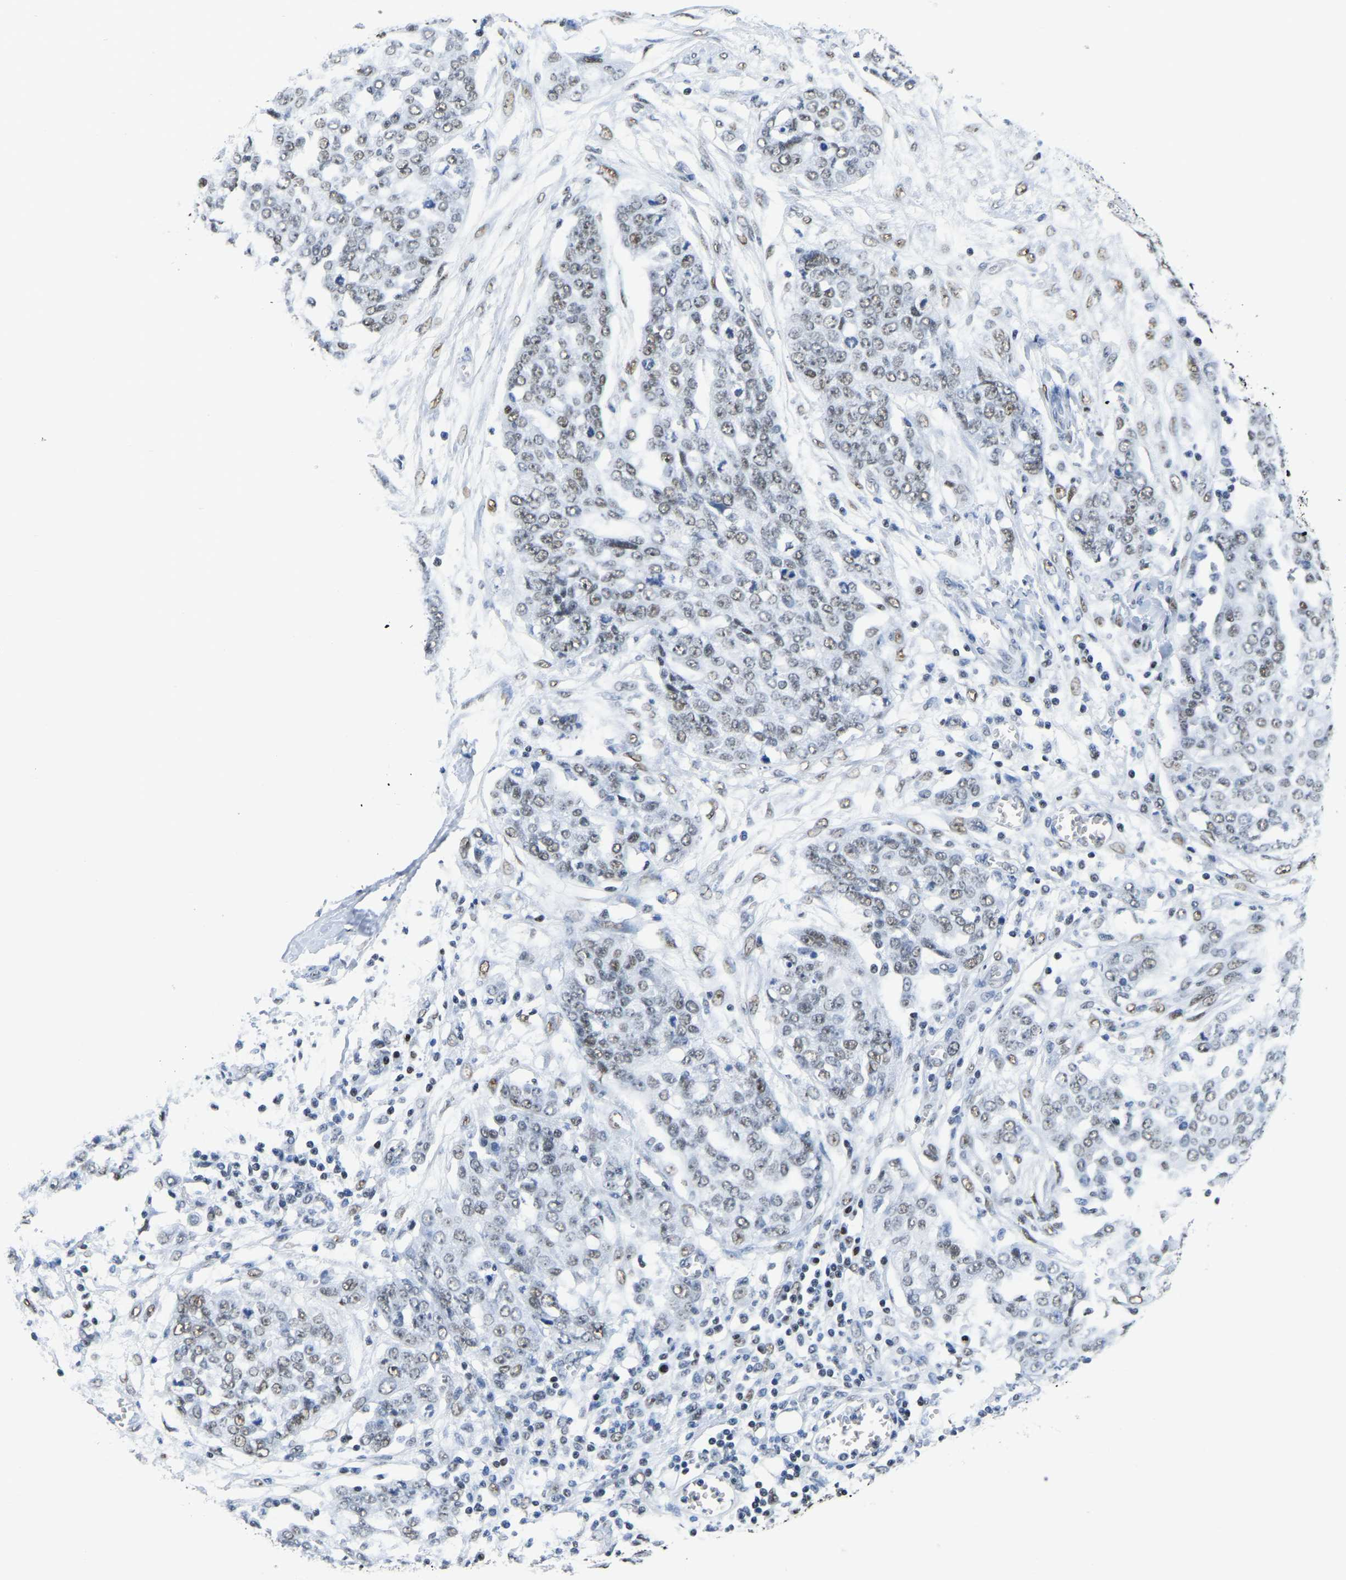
{"staining": {"intensity": "weak", "quantity": ">75%", "location": "nuclear"}, "tissue": "ovarian cancer", "cell_type": "Tumor cells", "image_type": "cancer", "snomed": [{"axis": "morphology", "description": "Cystadenocarcinoma, serous, NOS"}, {"axis": "topography", "description": "Soft tissue"}, {"axis": "topography", "description": "Ovary"}], "caption": "Immunohistochemical staining of ovarian serous cystadenocarcinoma demonstrates low levels of weak nuclear protein expression in approximately >75% of tumor cells.", "gene": "UBA1", "patient": {"sex": "female", "age": 57}}